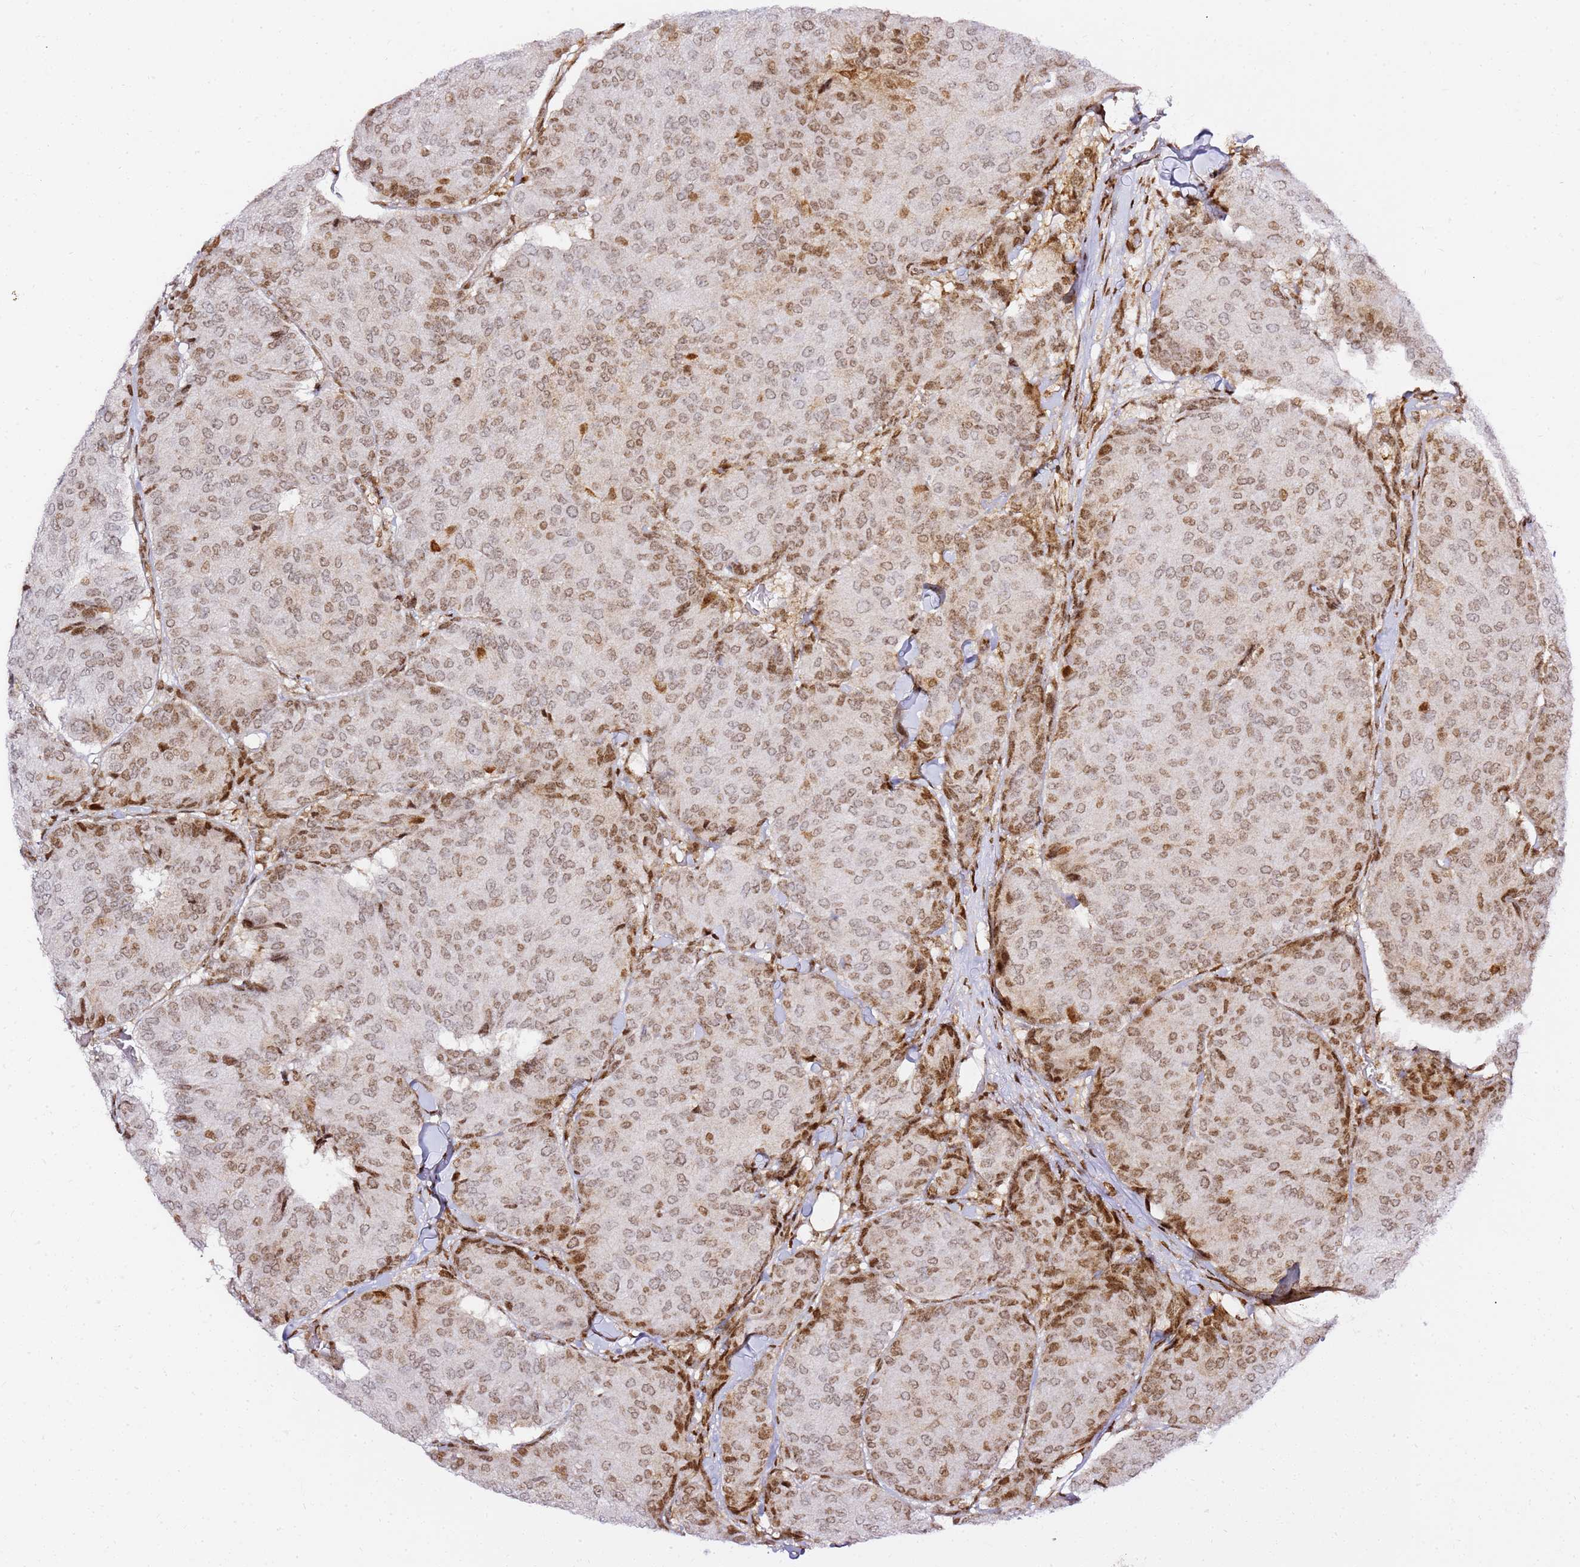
{"staining": {"intensity": "weak", "quantity": ">75%", "location": "nuclear"}, "tissue": "breast cancer", "cell_type": "Tumor cells", "image_type": "cancer", "snomed": [{"axis": "morphology", "description": "Duct carcinoma"}, {"axis": "topography", "description": "Breast"}], "caption": "The photomicrograph demonstrates a brown stain indicating the presence of a protein in the nuclear of tumor cells in breast cancer. (DAB (3,3'-diaminobenzidine) IHC with brightfield microscopy, high magnification).", "gene": "GBP2", "patient": {"sex": "female", "age": 75}}